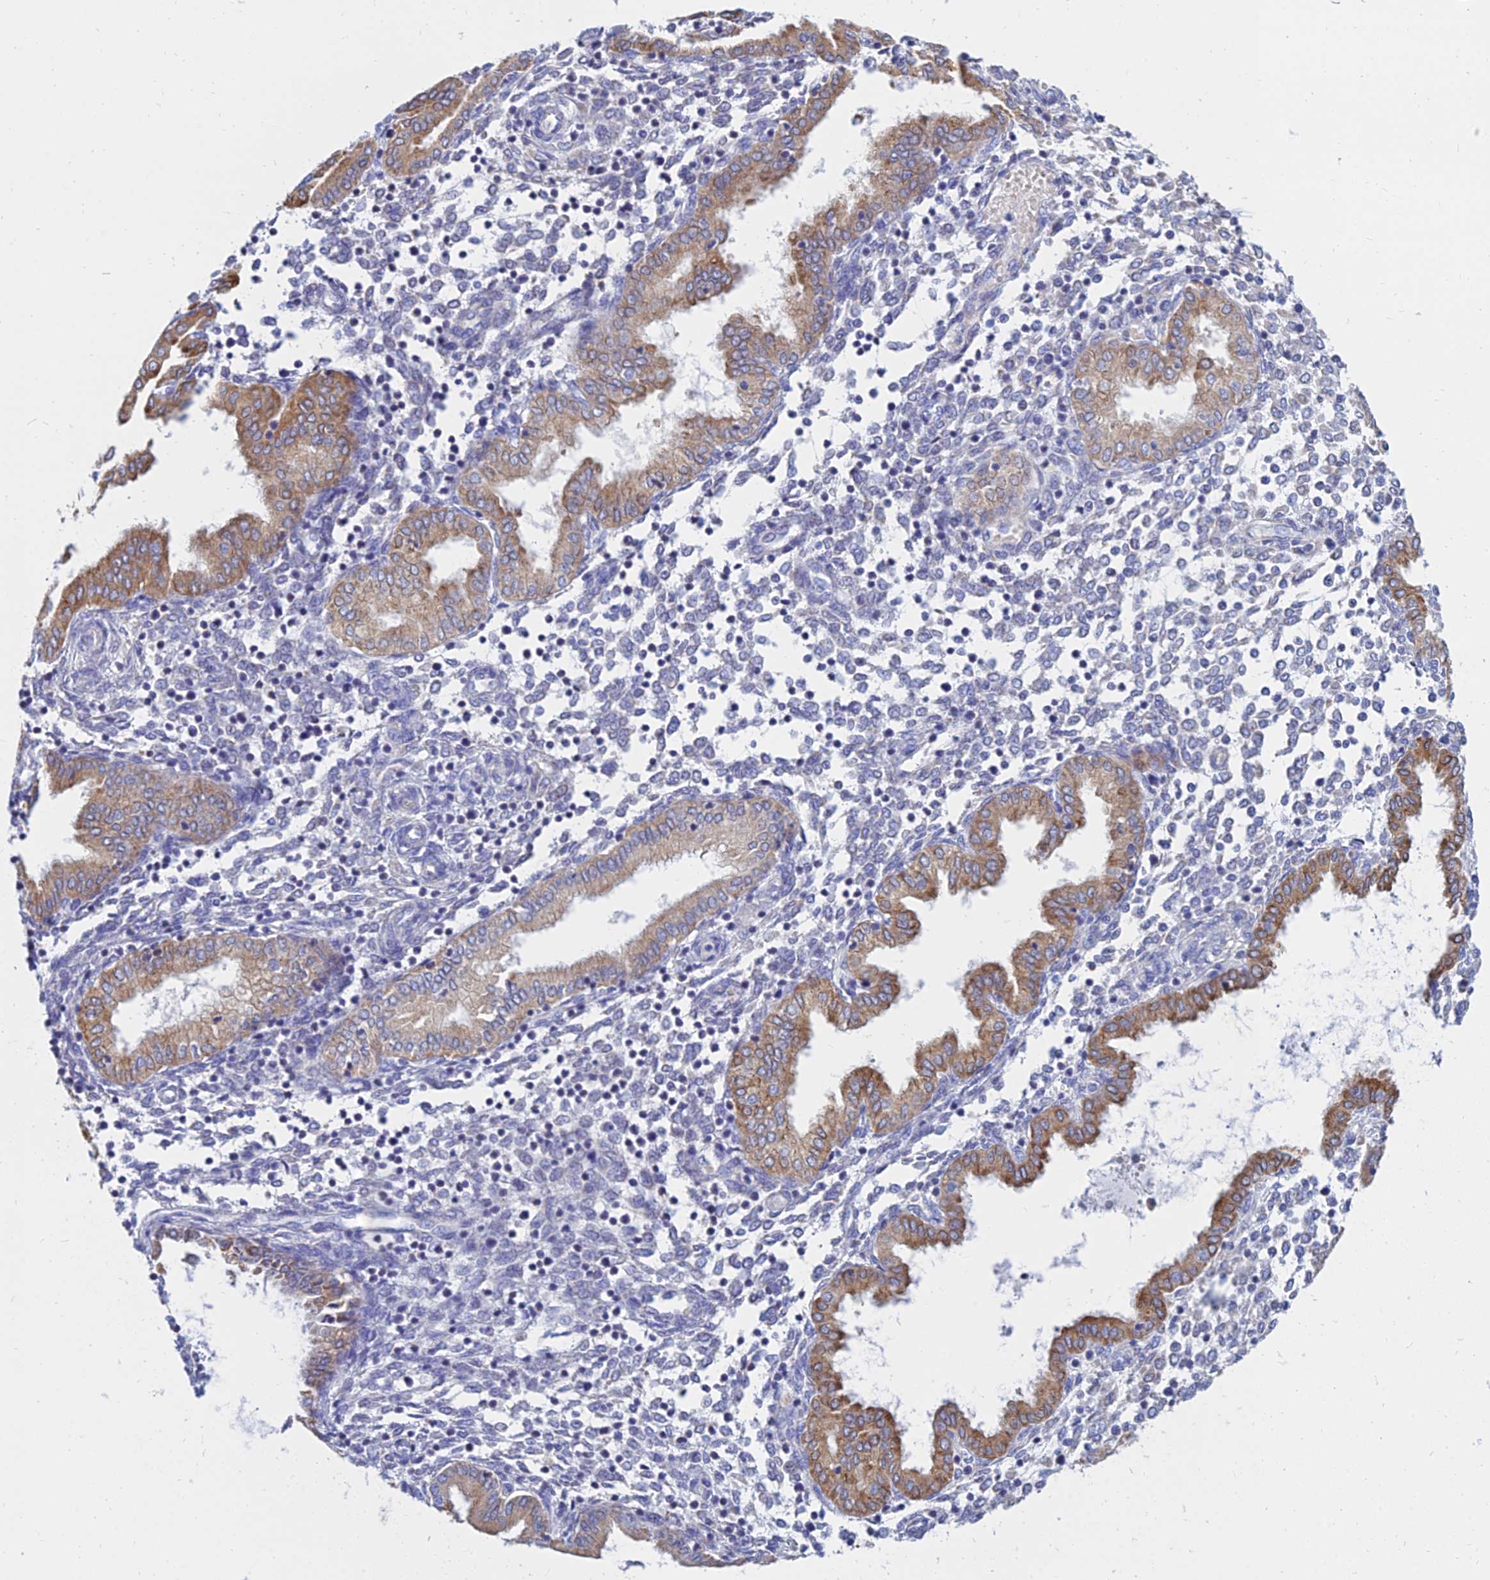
{"staining": {"intensity": "negative", "quantity": "none", "location": "none"}, "tissue": "endometrium", "cell_type": "Cells in endometrial stroma", "image_type": "normal", "snomed": [{"axis": "morphology", "description": "Normal tissue, NOS"}, {"axis": "topography", "description": "Endometrium"}], "caption": "This micrograph is of normal endometrium stained with immunohistochemistry to label a protein in brown with the nuclei are counter-stained blue. There is no staining in cells in endometrial stroma.", "gene": "MGST1", "patient": {"sex": "female", "age": 53}}